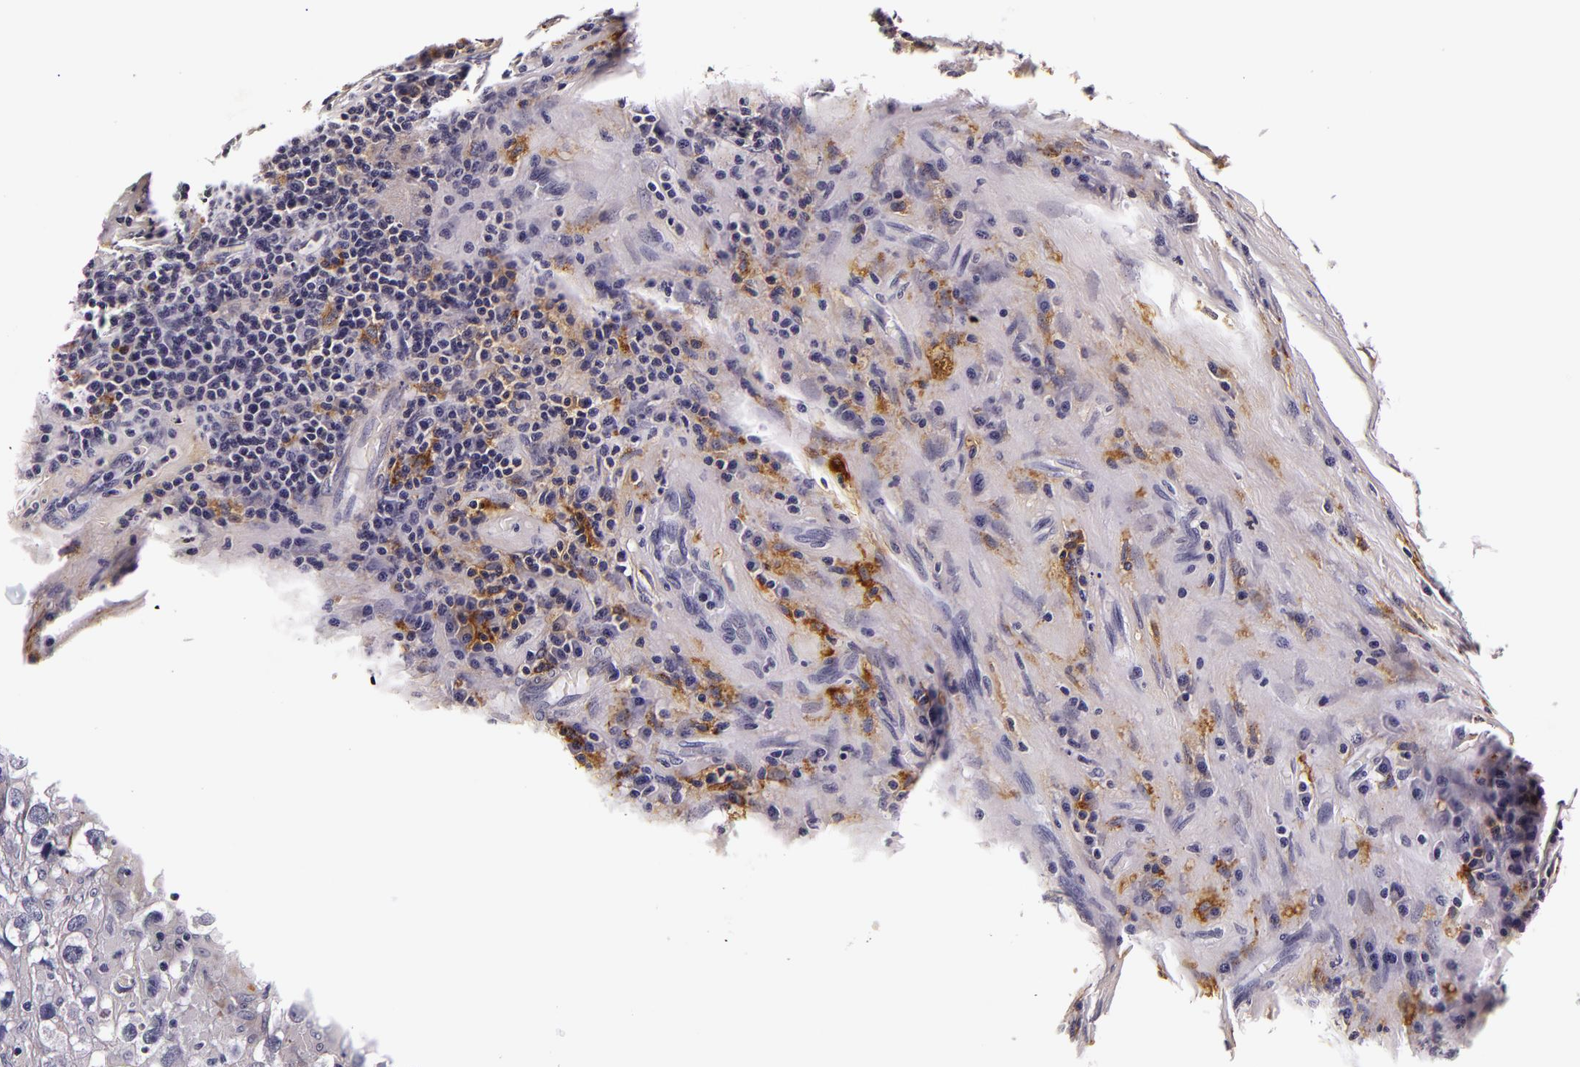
{"staining": {"intensity": "negative", "quantity": "none", "location": "none"}, "tissue": "testis cancer", "cell_type": "Tumor cells", "image_type": "cancer", "snomed": [{"axis": "morphology", "description": "Seminoma, NOS"}, {"axis": "topography", "description": "Testis"}], "caption": "Tumor cells are negative for protein expression in human seminoma (testis).", "gene": "LGALS3BP", "patient": {"sex": "male", "age": 34}}